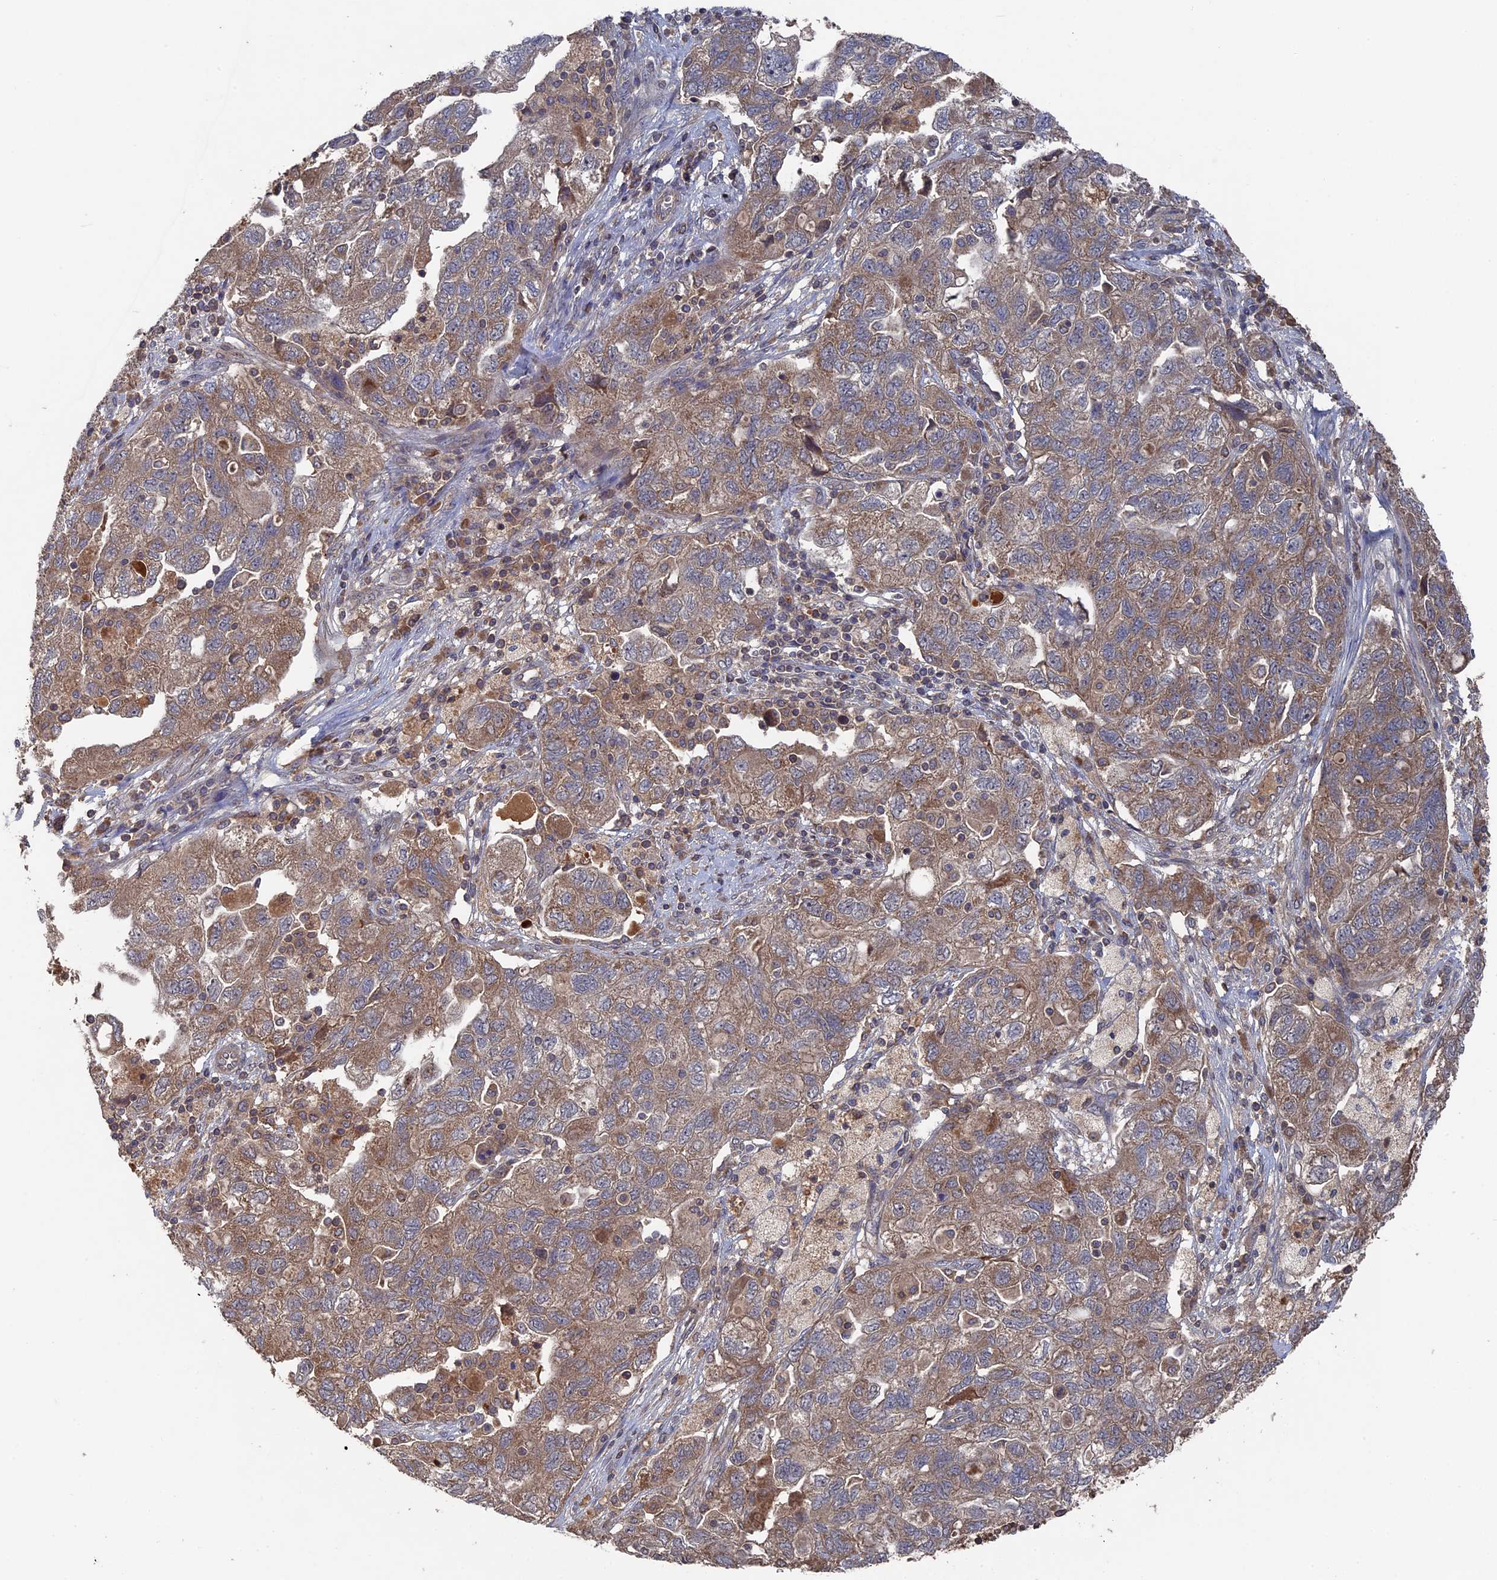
{"staining": {"intensity": "weak", "quantity": ">75%", "location": "cytoplasmic/membranous"}, "tissue": "ovarian cancer", "cell_type": "Tumor cells", "image_type": "cancer", "snomed": [{"axis": "morphology", "description": "Carcinoma, NOS"}, {"axis": "morphology", "description": "Cystadenocarcinoma, serous, NOS"}, {"axis": "topography", "description": "Ovary"}], "caption": "The photomicrograph displays immunohistochemical staining of ovarian cancer (carcinoma). There is weak cytoplasmic/membranous positivity is identified in approximately >75% of tumor cells.", "gene": "RAB15", "patient": {"sex": "female", "age": 69}}